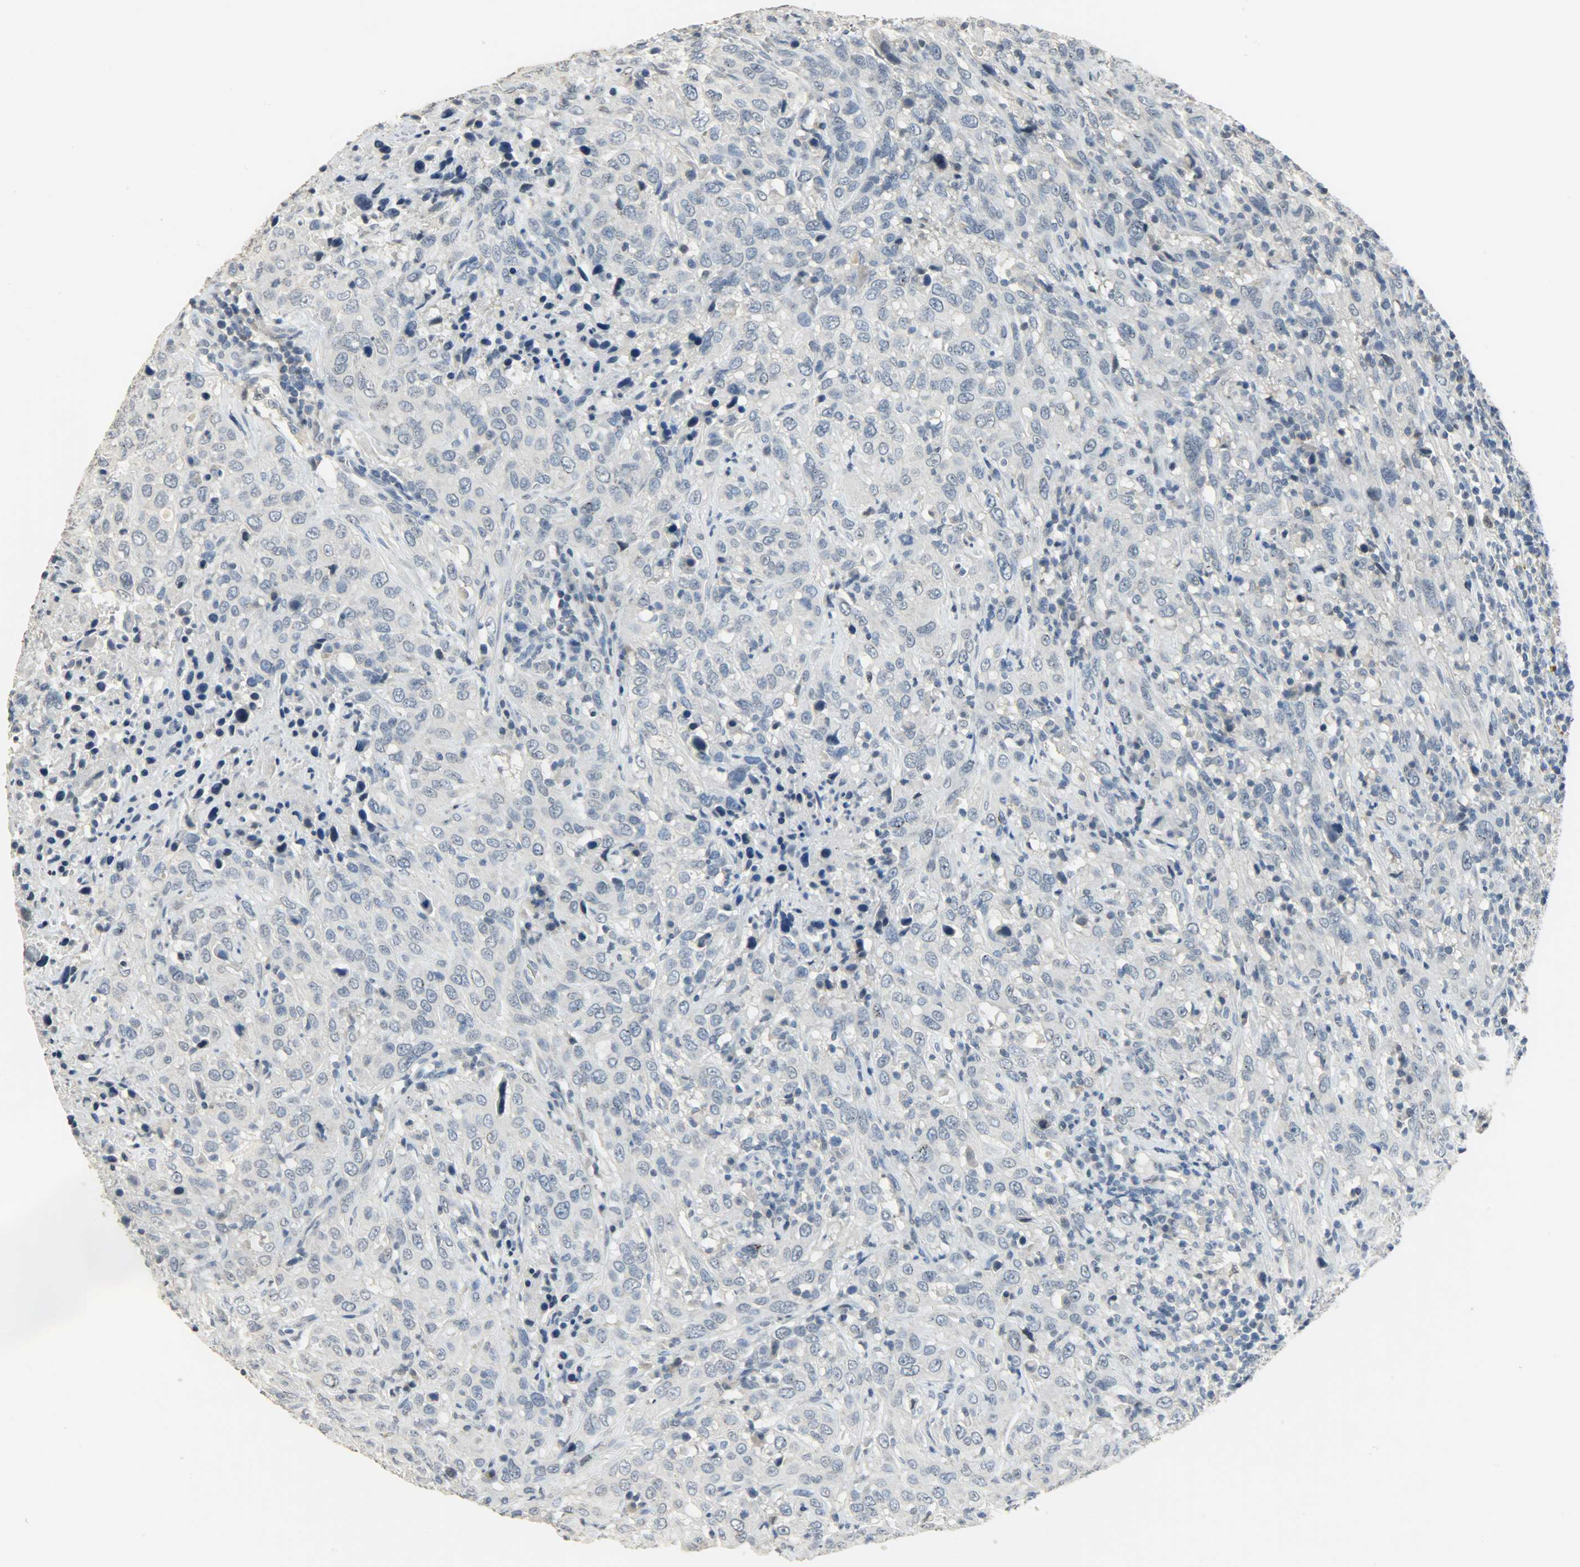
{"staining": {"intensity": "negative", "quantity": "none", "location": "none"}, "tissue": "urothelial cancer", "cell_type": "Tumor cells", "image_type": "cancer", "snomed": [{"axis": "morphology", "description": "Urothelial carcinoma, High grade"}, {"axis": "topography", "description": "Urinary bladder"}], "caption": "The micrograph demonstrates no significant positivity in tumor cells of urothelial carcinoma (high-grade).", "gene": "DNAJB6", "patient": {"sex": "male", "age": 61}}